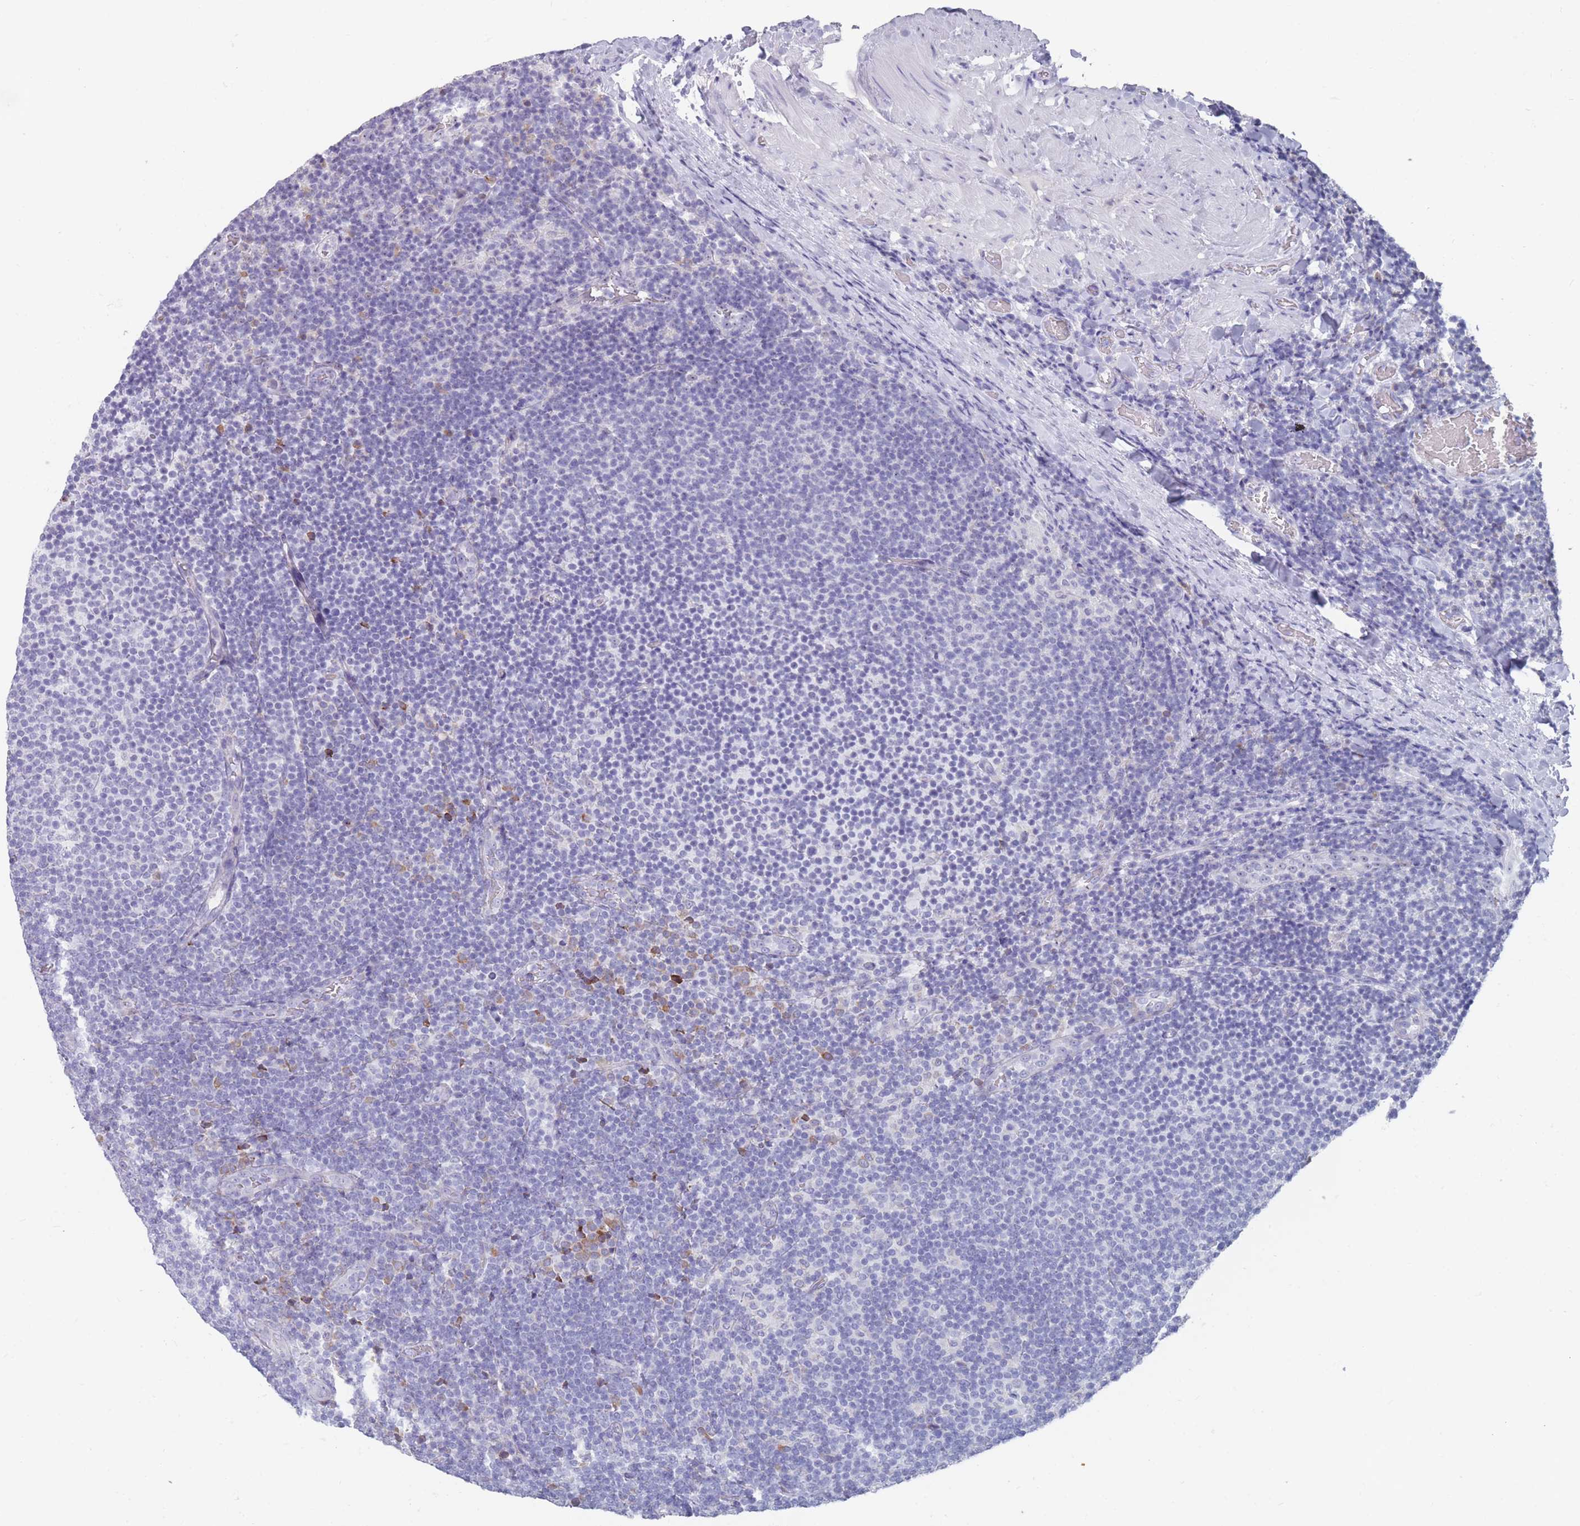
{"staining": {"intensity": "negative", "quantity": "none", "location": "none"}, "tissue": "lymphoma", "cell_type": "Tumor cells", "image_type": "cancer", "snomed": [{"axis": "morphology", "description": "Malignant lymphoma, non-Hodgkin's type, Low grade"}, {"axis": "topography", "description": "Lymph node"}], "caption": "IHC photomicrograph of neoplastic tissue: human malignant lymphoma, non-Hodgkin's type (low-grade) stained with DAB (3,3'-diaminobenzidine) displays no significant protein staining in tumor cells.", "gene": "ST8SIA5", "patient": {"sex": "male", "age": 66}}